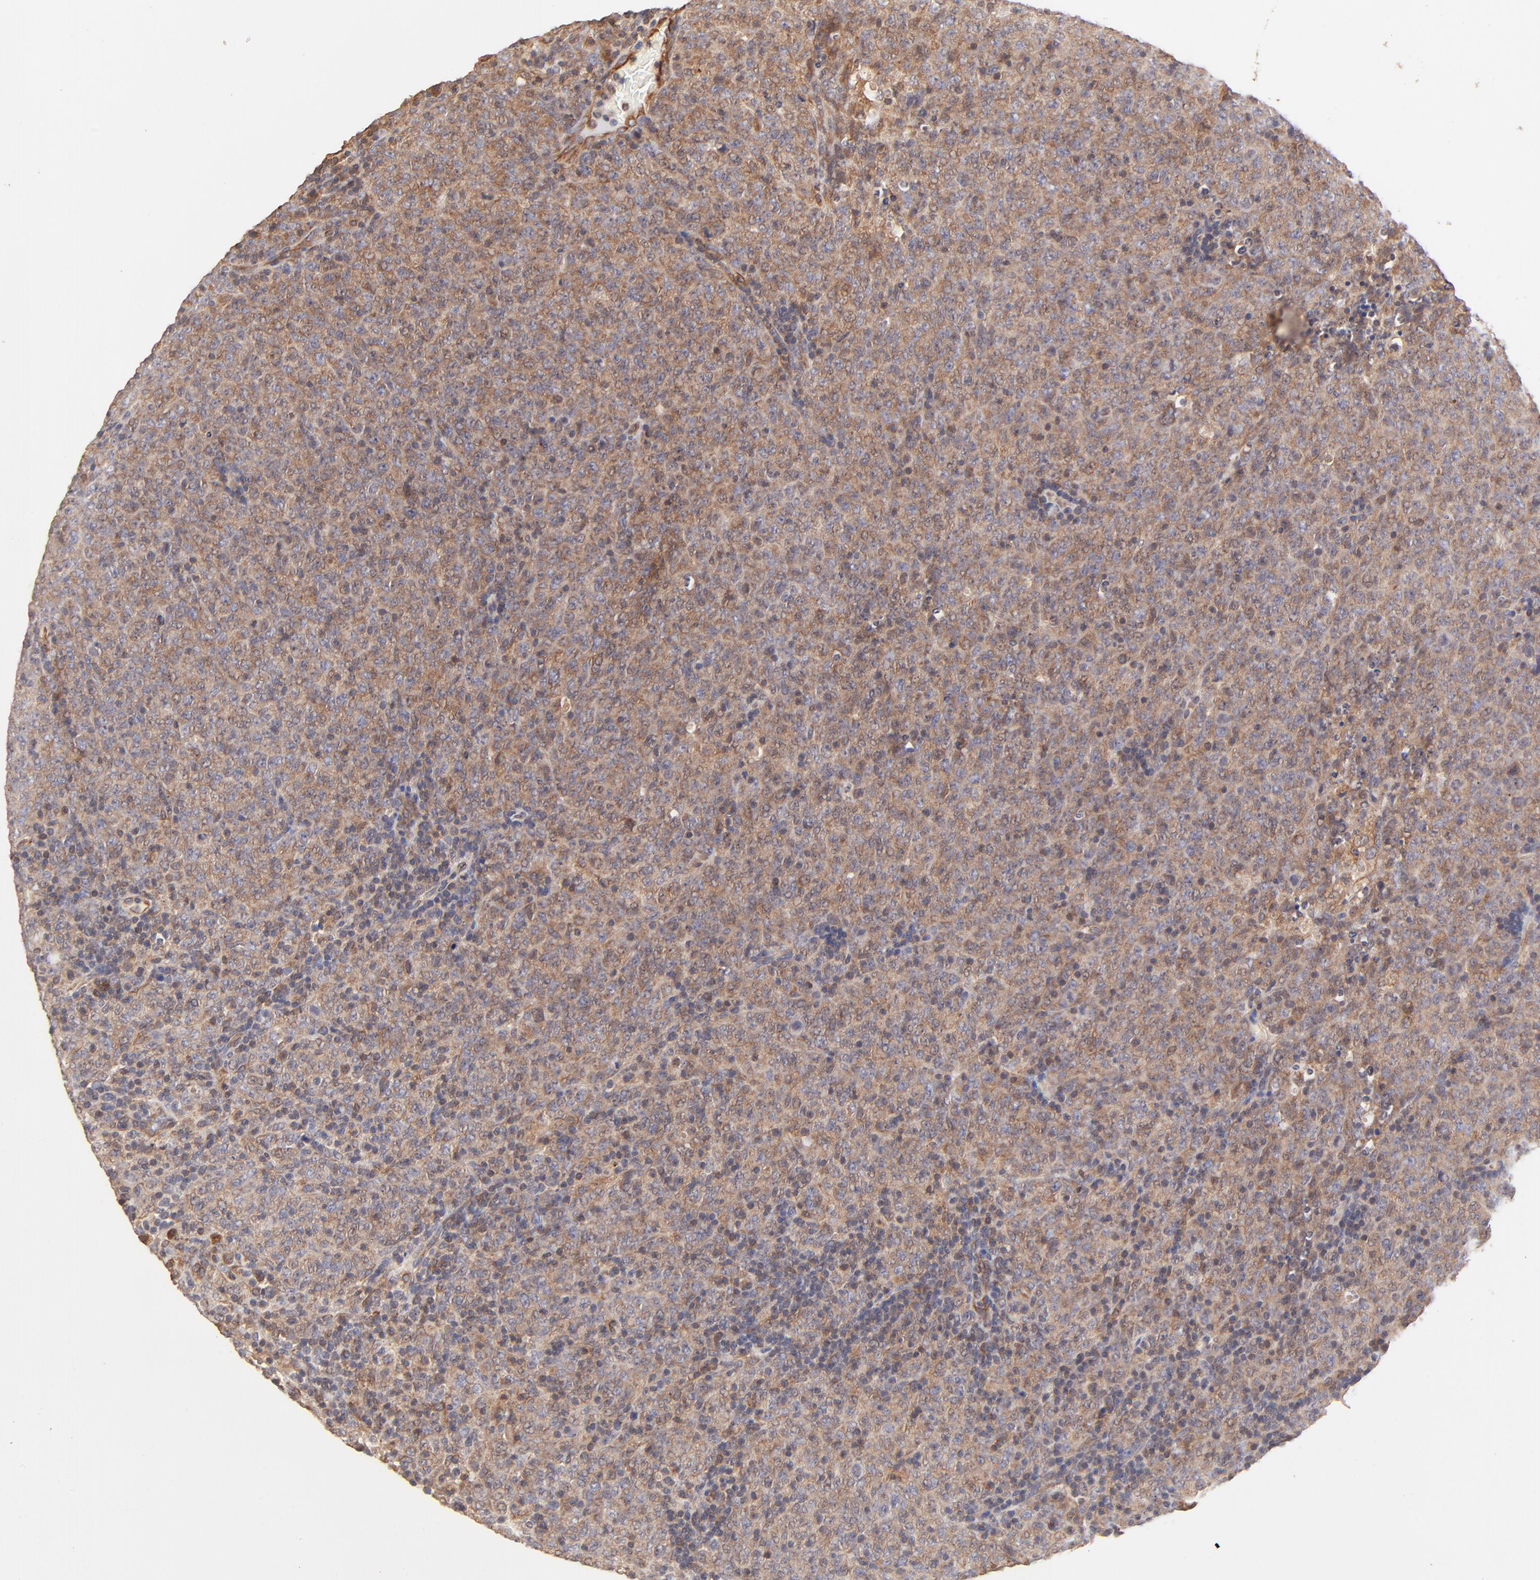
{"staining": {"intensity": "negative", "quantity": "none", "location": "none"}, "tissue": "lymphoma", "cell_type": "Tumor cells", "image_type": "cancer", "snomed": [{"axis": "morphology", "description": "Malignant lymphoma, non-Hodgkin's type, High grade"}, {"axis": "topography", "description": "Tonsil"}], "caption": "DAB immunohistochemical staining of lymphoma shows no significant staining in tumor cells.", "gene": "TNFAIP3", "patient": {"sex": "female", "age": 36}}